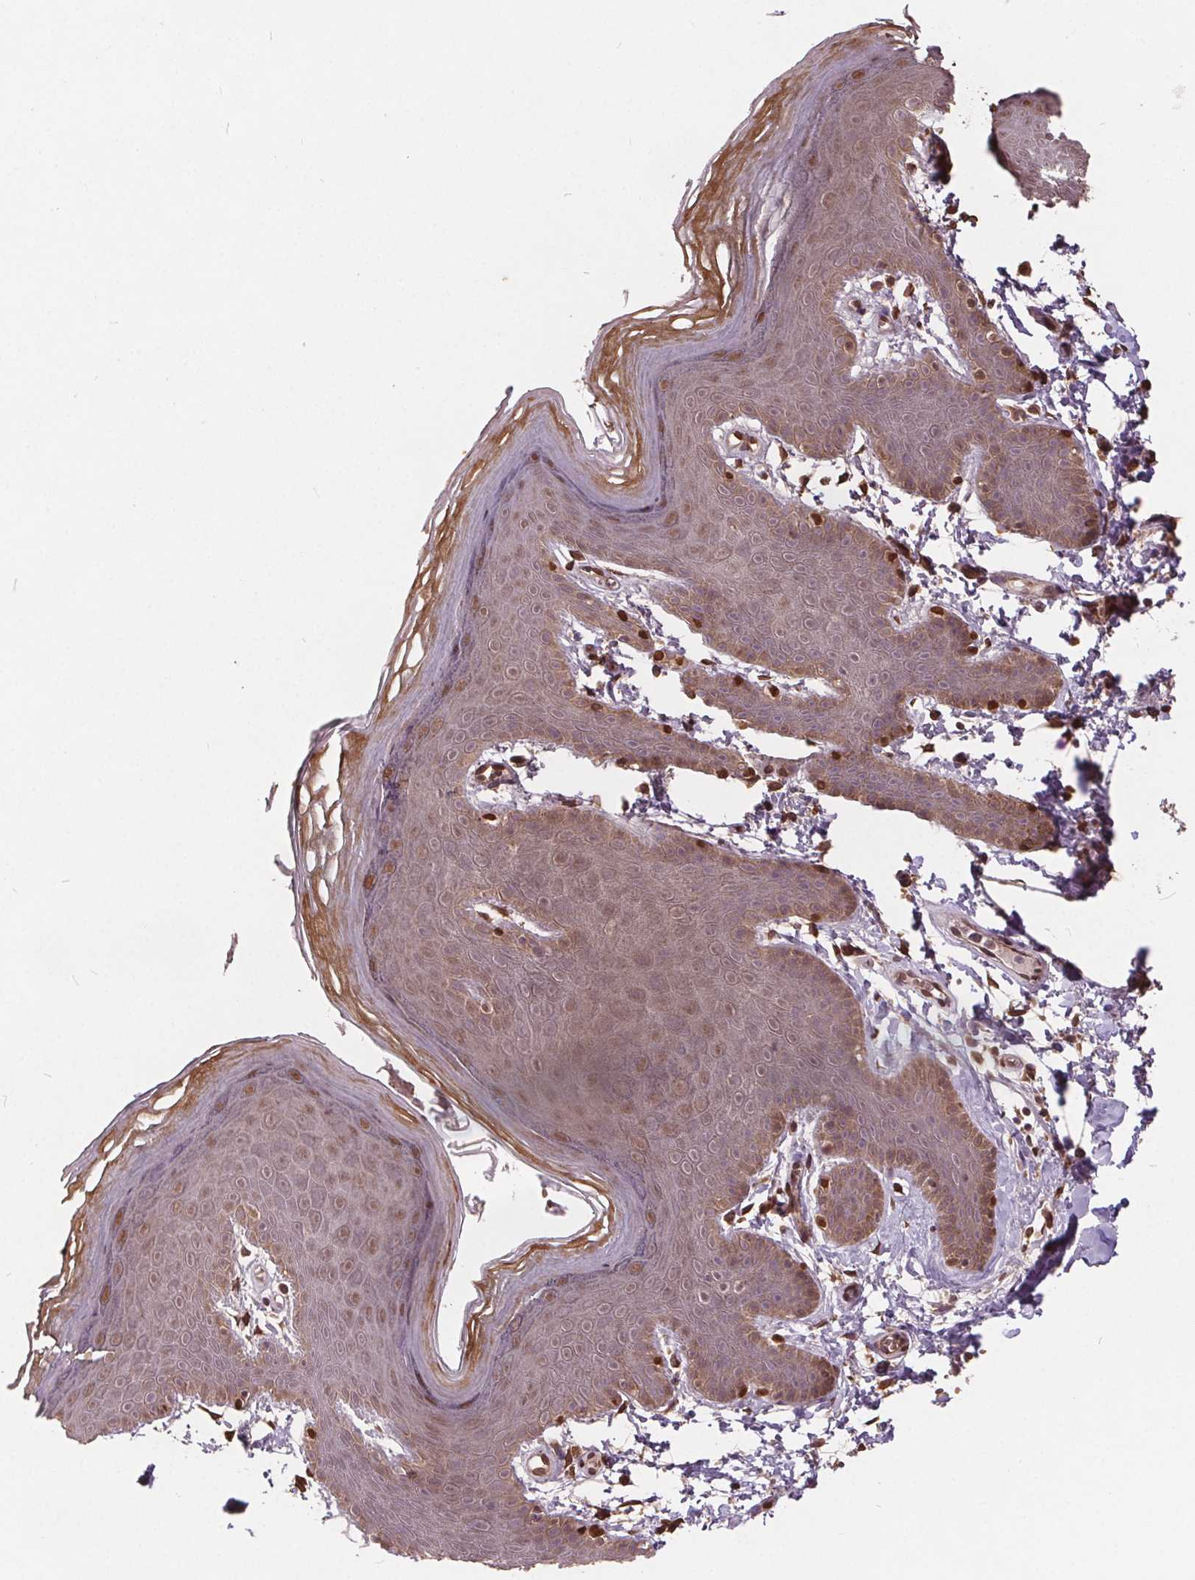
{"staining": {"intensity": "moderate", "quantity": "25%-75%", "location": "nuclear"}, "tissue": "skin", "cell_type": "Epidermal cells", "image_type": "normal", "snomed": [{"axis": "morphology", "description": "Normal tissue, NOS"}, {"axis": "topography", "description": "Anal"}], "caption": "High-magnification brightfield microscopy of normal skin stained with DAB (brown) and counterstained with hematoxylin (blue). epidermal cells exhibit moderate nuclear positivity is present in about25%-75% of cells. The staining was performed using DAB (3,3'-diaminobenzidine) to visualize the protein expression in brown, while the nuclei were stained in blue with hematoxylin (Magnification: 20x).", "gene": "HIF1AN", "patient": {"sex": "male", "age": 53}}